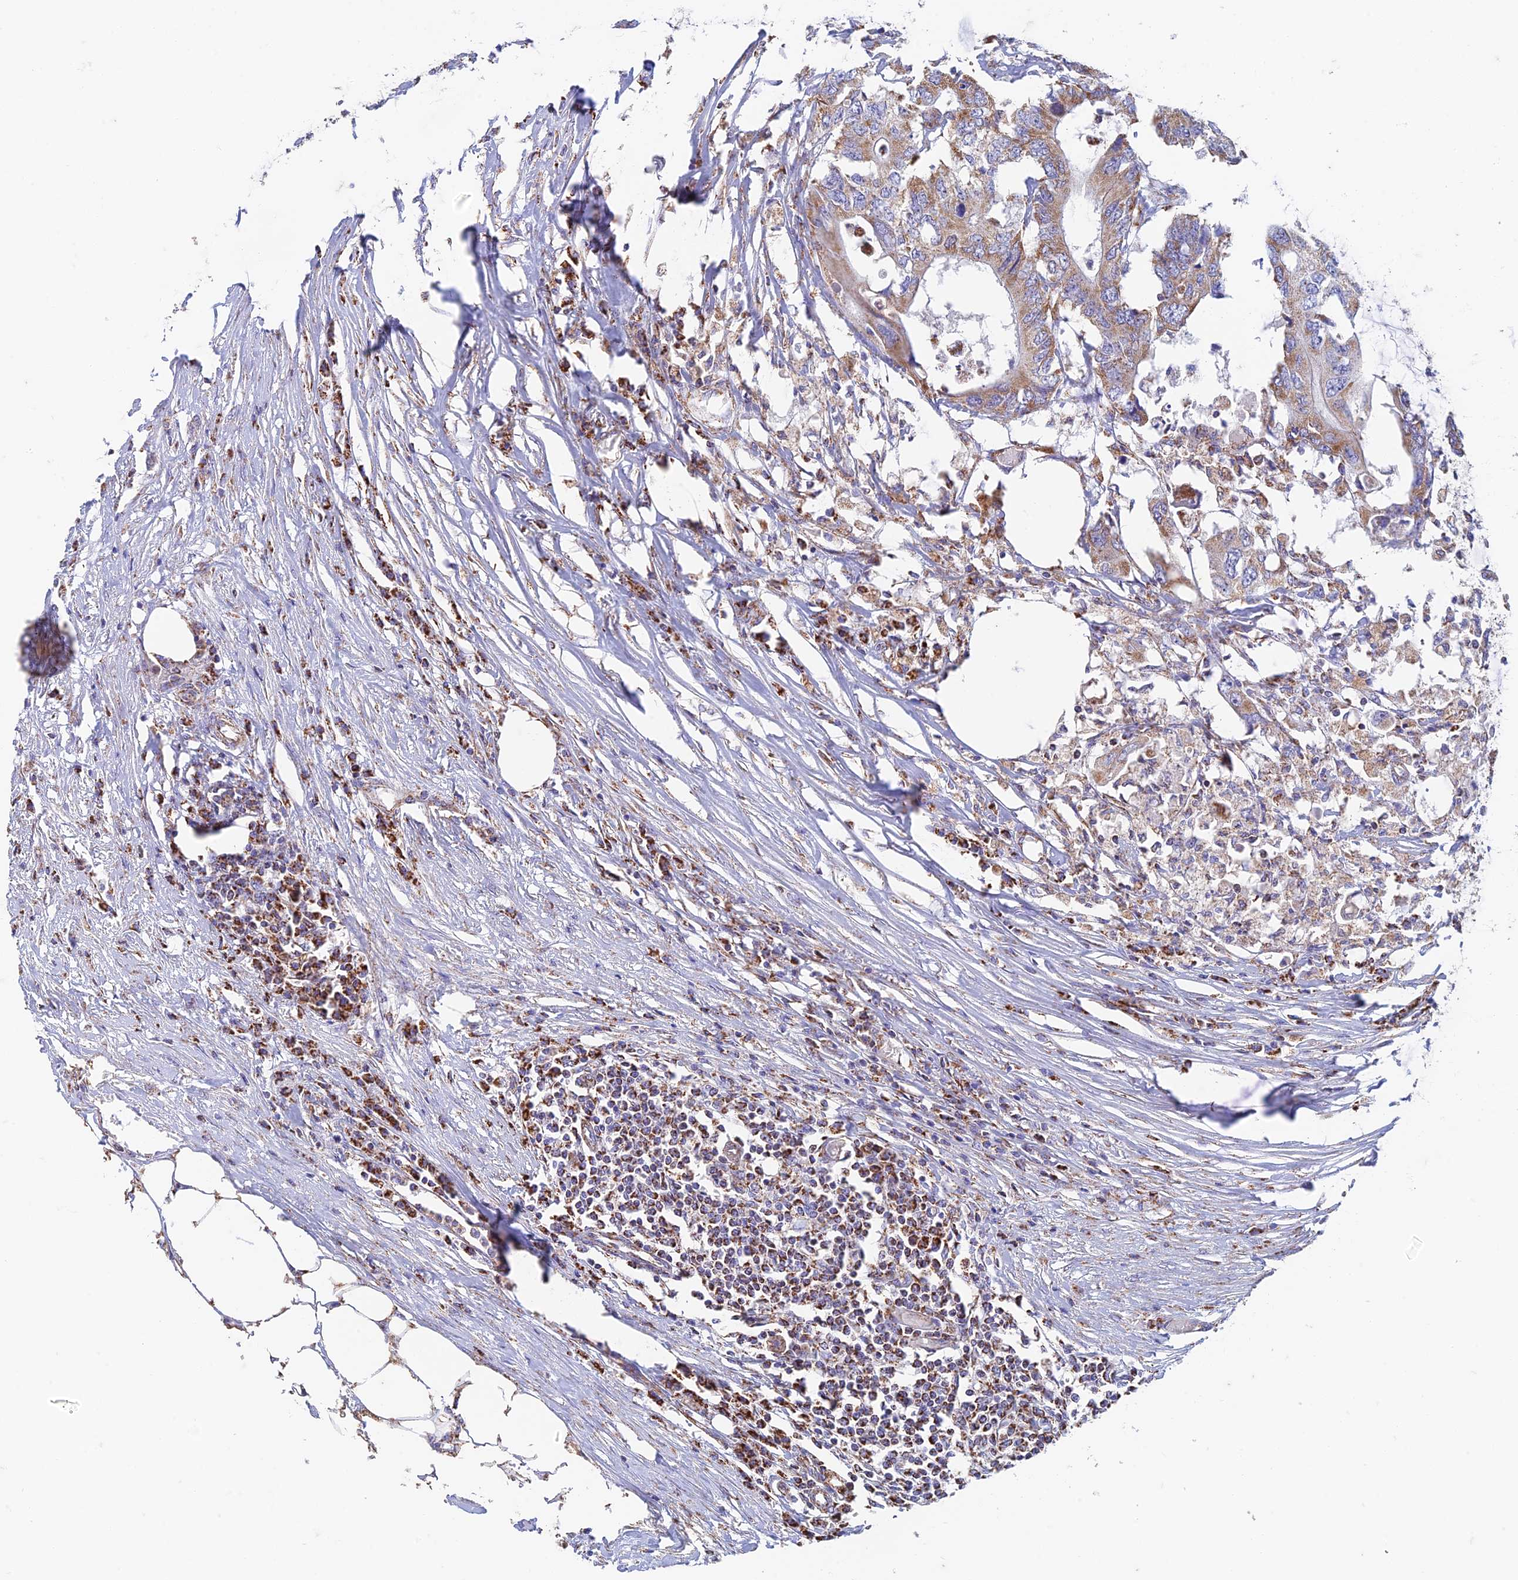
{"staining": {"intensity": "moderate", "quantity": ">75%", "location": "cytoplasmic/membranous"}, "tissue": "colorectal cancer", "cell_type": "Tumor cells", "image_type": "cancer", "snomed": [{"axis": "morphology", "description": "Adenocarcinoma, NOS"}, {"axis": "topography", "description": "Colon"}], "caption": "Adenocarcinoma (colorectal) stained for a protein exhibits moderate cytoplasmic/membranous positivity in tumor cells.", "gene": "ZNF181", "patient": {"sex": "male", "age": 71}}